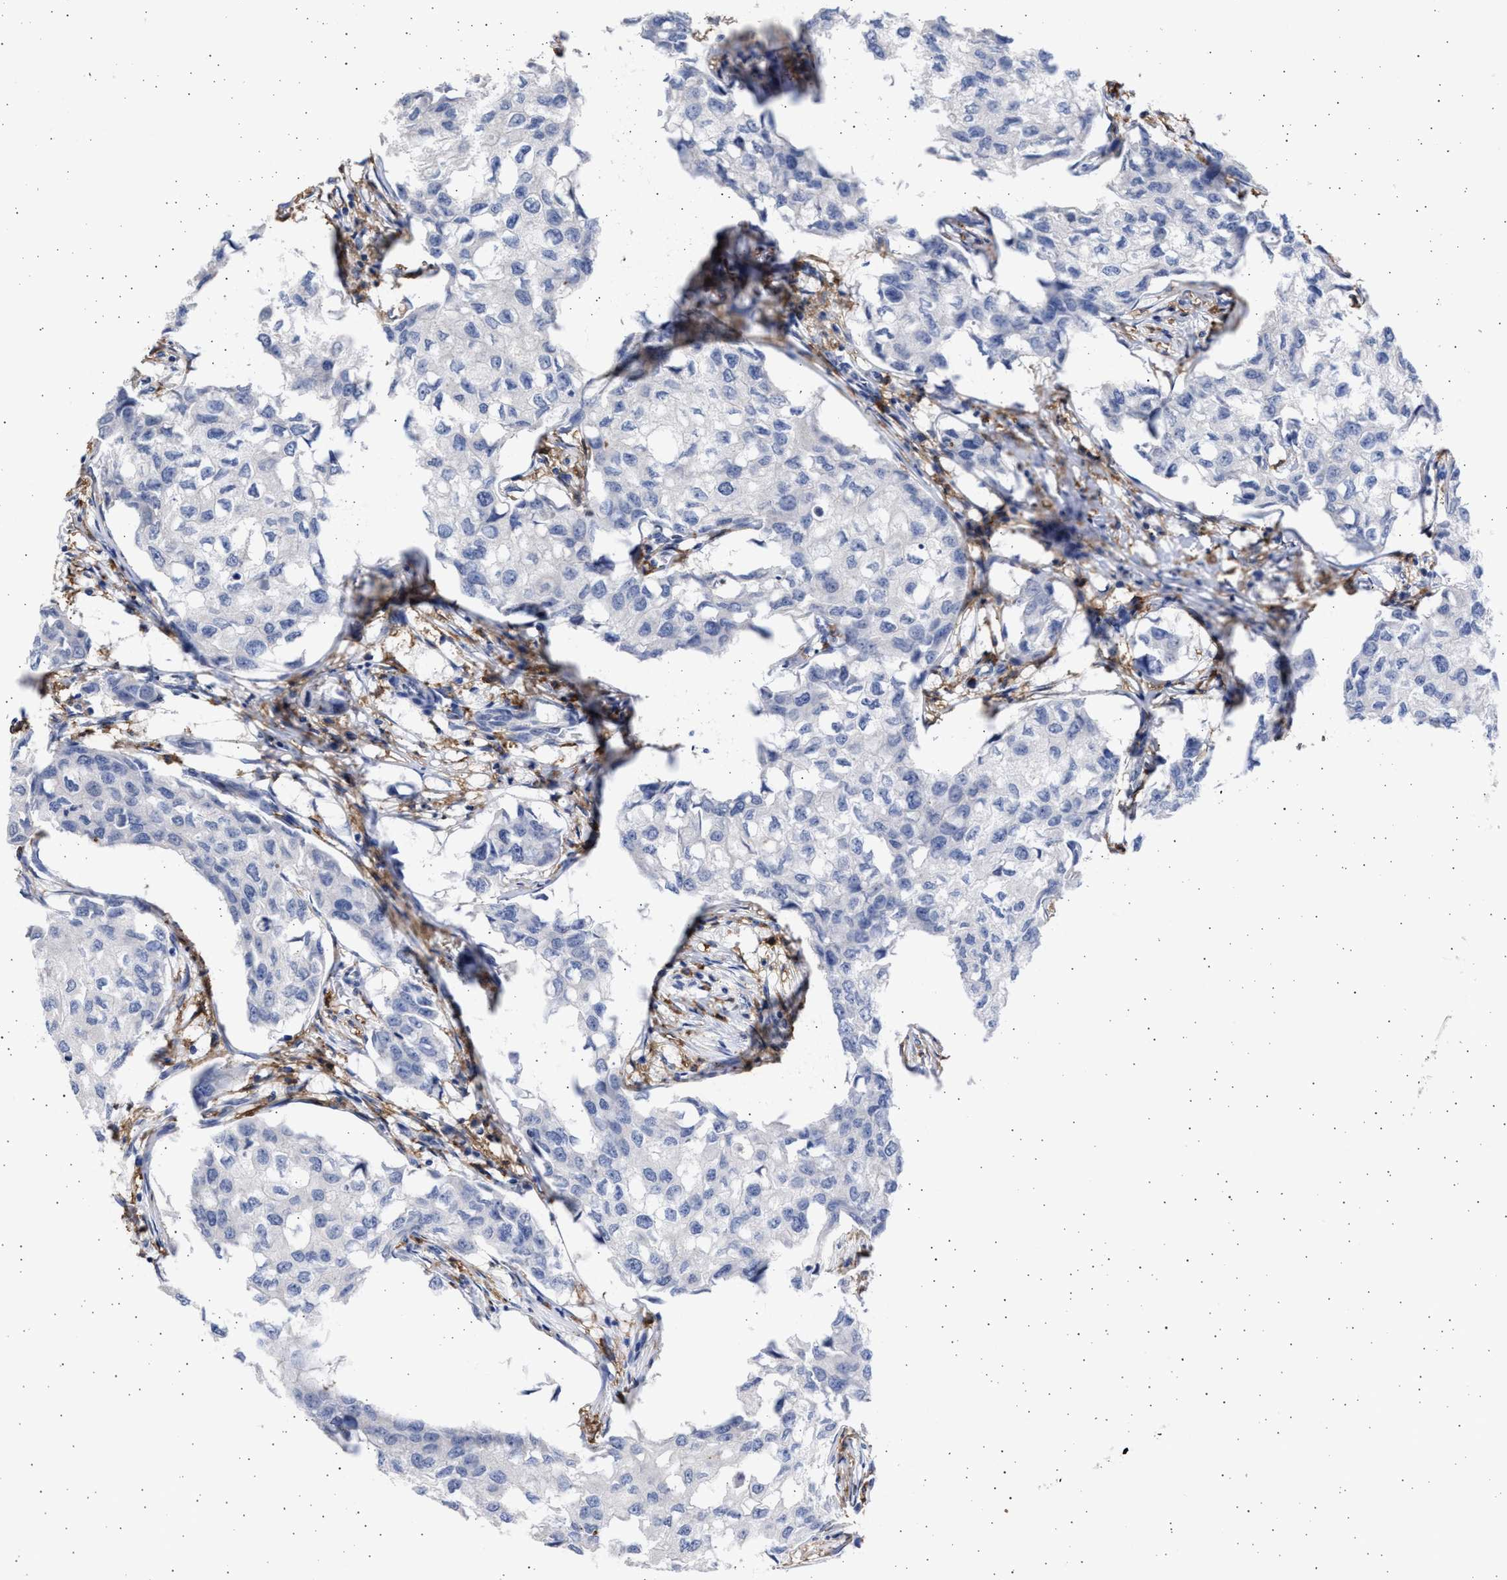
{"staining": {"intensity": "negative", "quantity": "none", "location": "none"}, "tissue": "breast cancer", "cell_type": "Tumor cells", "image_type": "cancer", "snomed": [{"axis": "morphology", "description": "Duct carcinoma"}, {"axis": "topography", "description": "Breast"}], "caption": "Breast invasive ductal carcinoma was stained to show a protein in brown. There is no significant staining in tumor cells. (DAB (3,3'-diaminobenzidine) IHC with hematoxylin counter stain).", "gene": "FCER1A", "patient": {"sex": "female", "age": 27}}